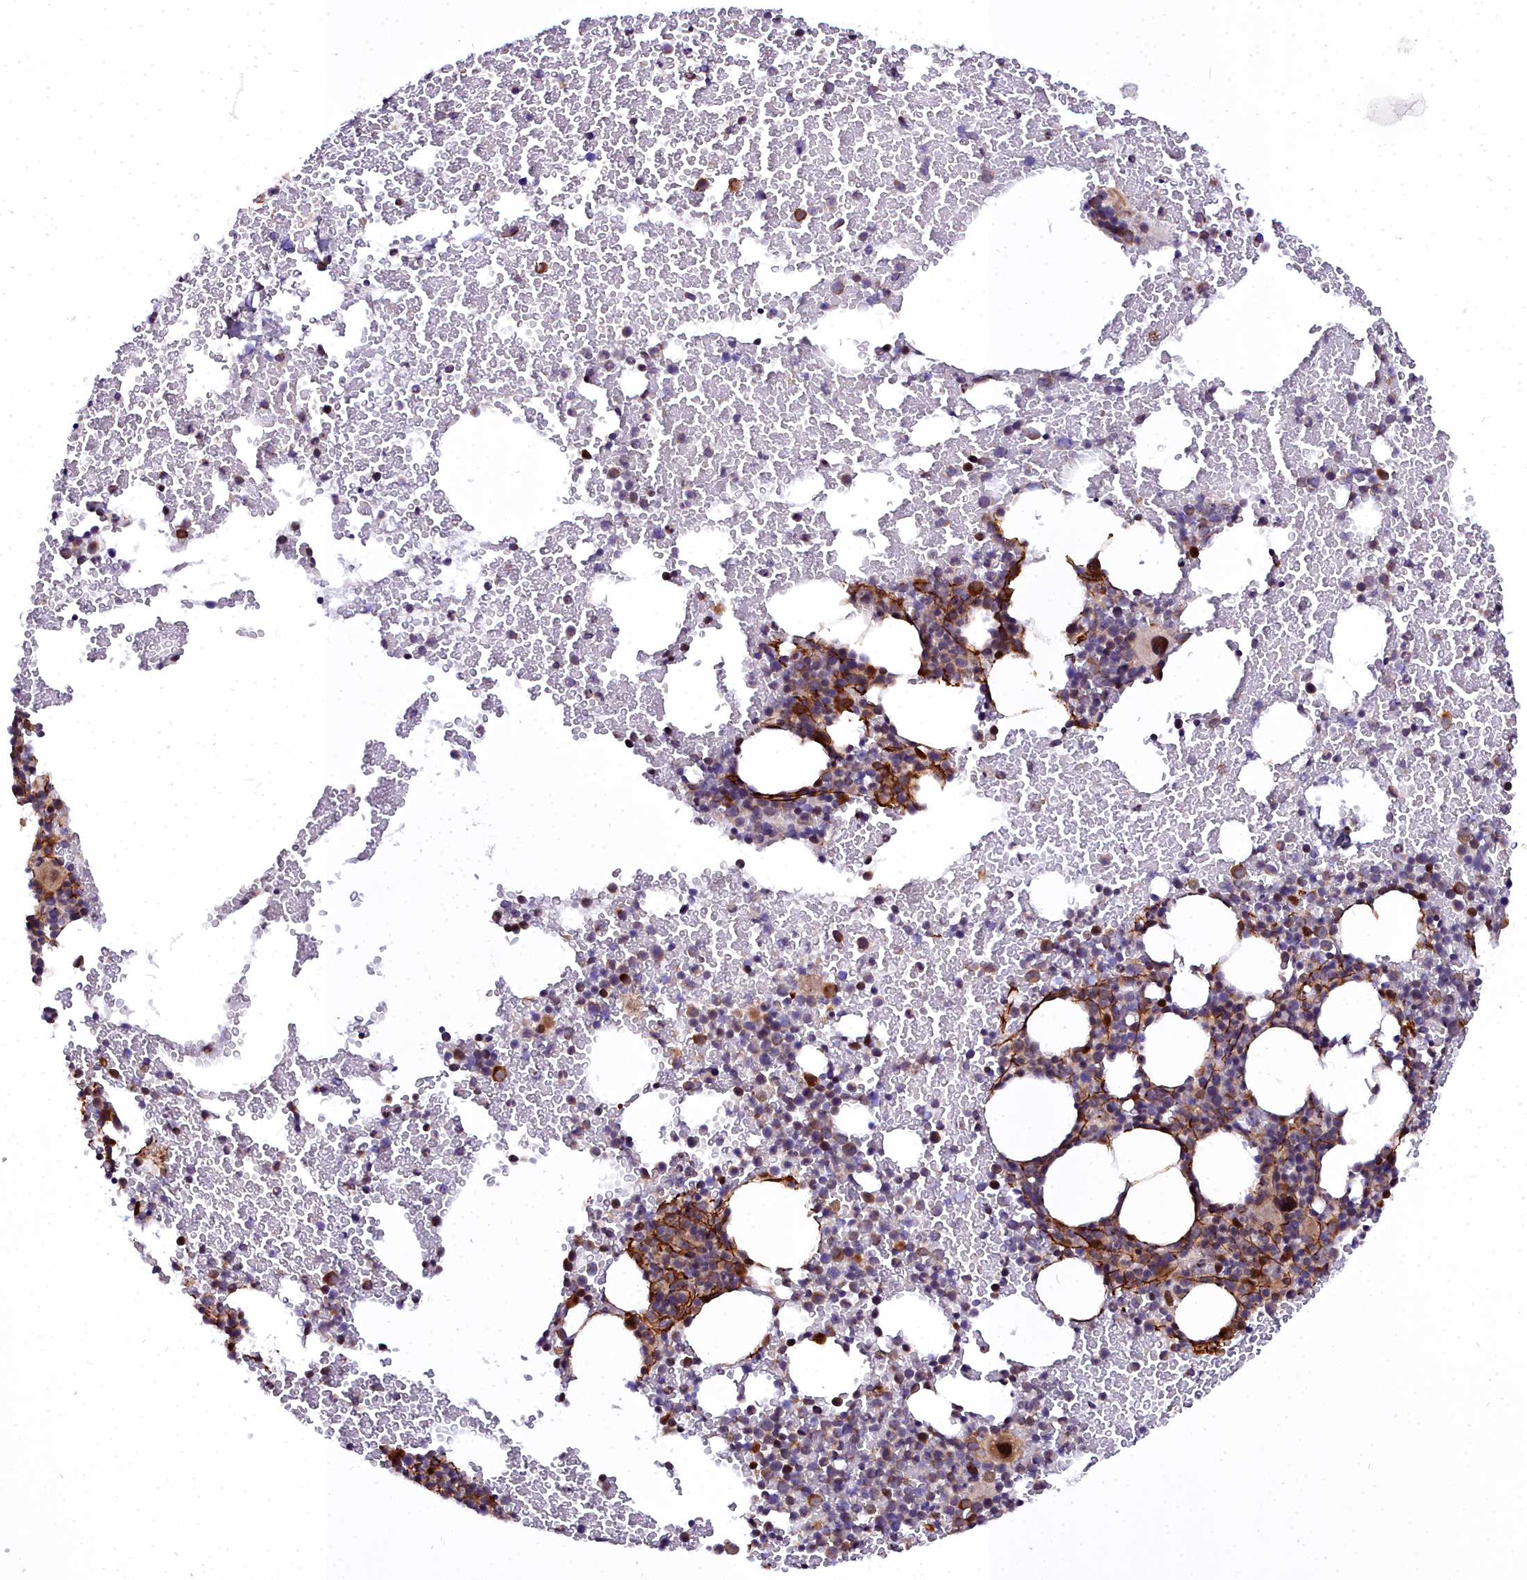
{"staining": {"intensity": "moderate", "quantity": "<25%", "location": "cytoplasmic/membranous"}, "tissue": "bone marrow", "cell_type": "Hematopoietic cells", "image_type": "normal", "snomed": [{"axis": "morphology", "description": "Normal tissue, NOS"}, {"axis": "topography", "description": "Bone marrow"}], "caption": "Immunohistochemistry of benign human bone marrow exhibits low levels of moderate cytoplasmic/membranous positivity in about <25% of hematopoietic cells. Immunohistochemistry (ihc) stains the protein in brown and the nuclei are stained blue.", "gene": "MRPS11", "patient": {"sex": "male", "age": 57}}